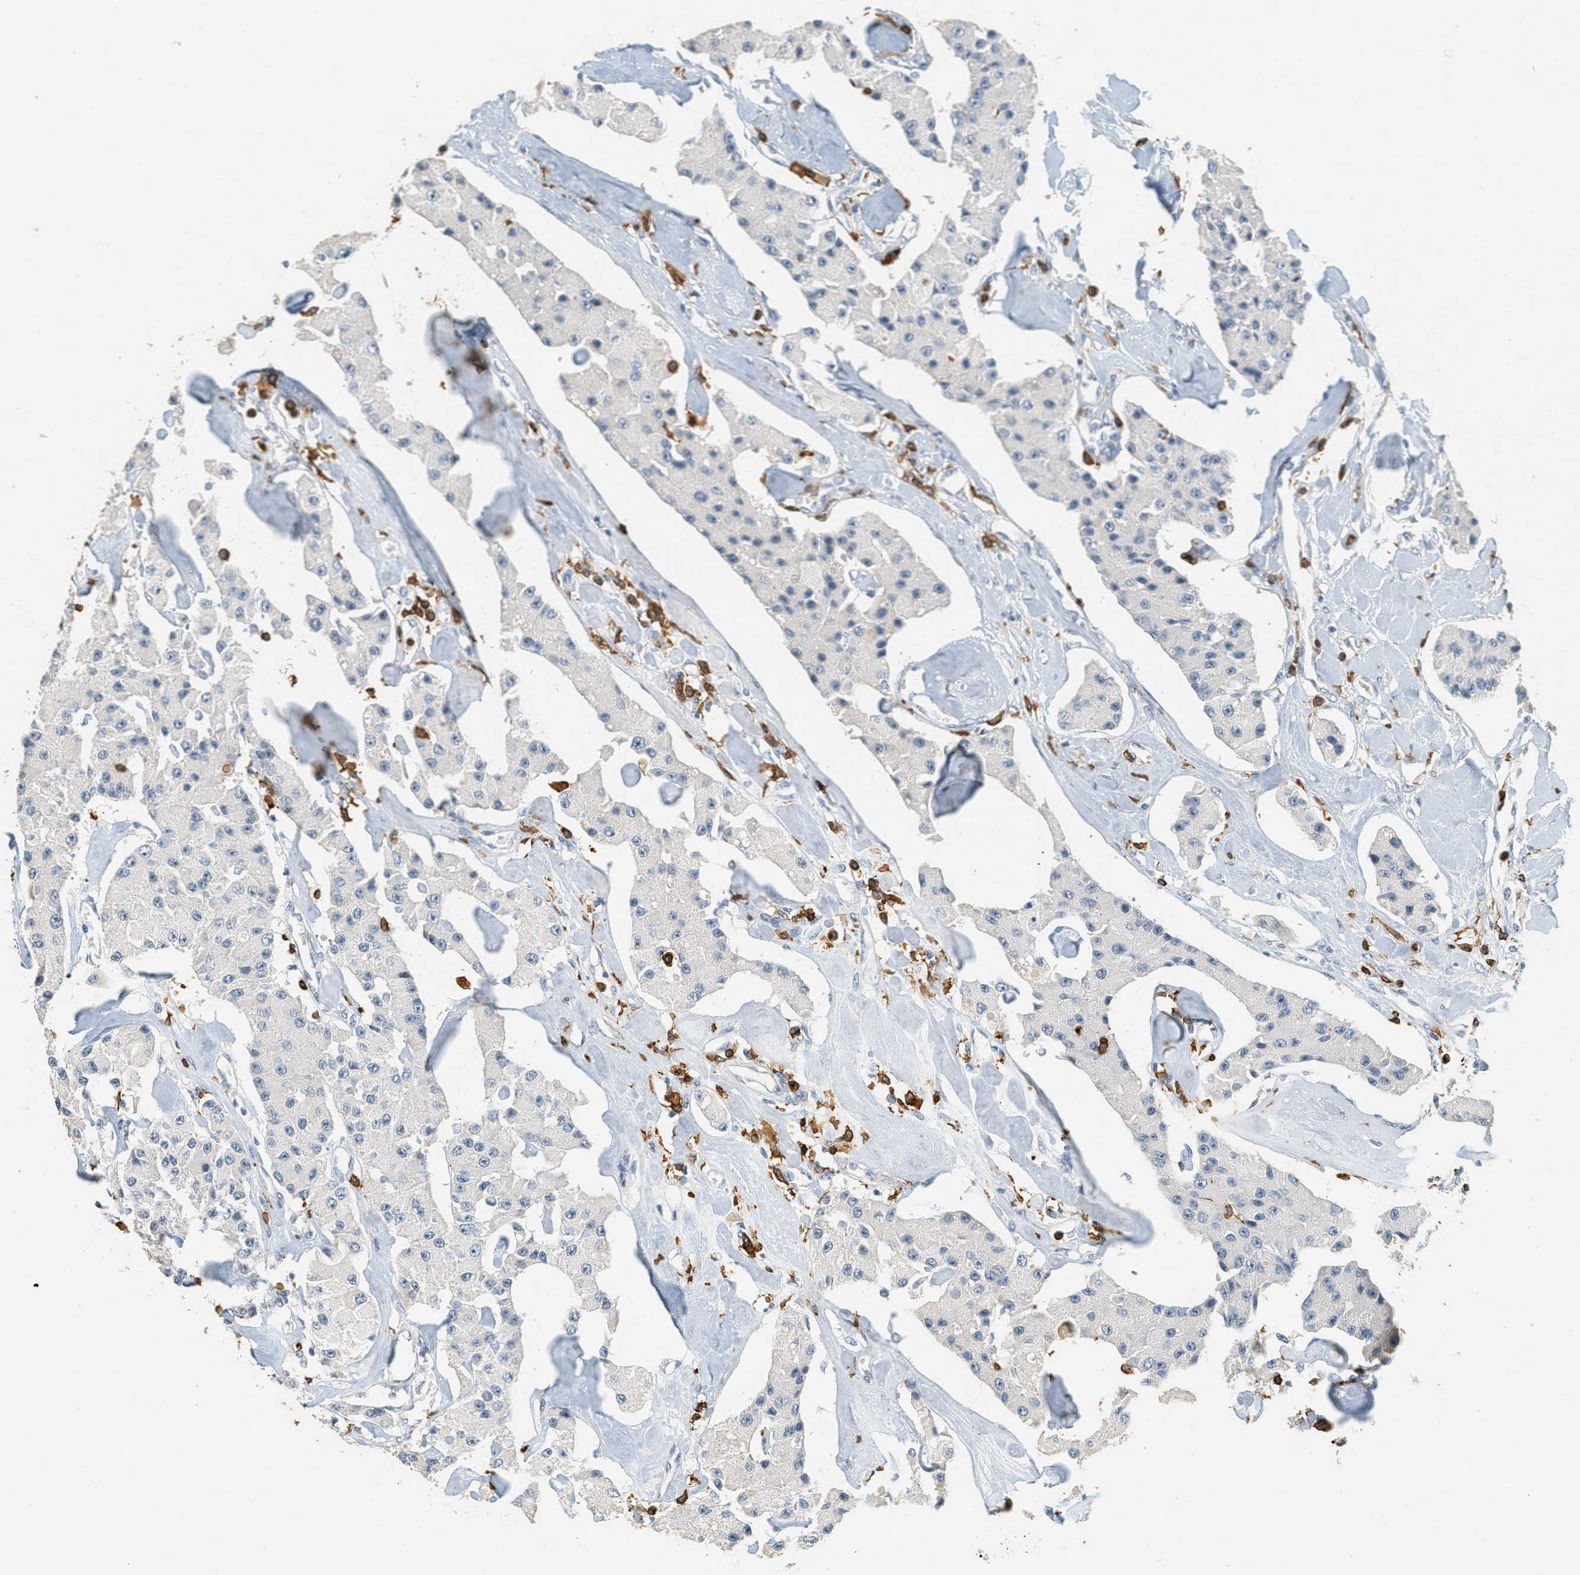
{"staining": {"intensity": "negative", "quantity": "none", "location": "none"}, "tissue": "carcinoid", "cell_type": "Tumor cells", "image_type": "cancer", "snomed": [{"axis": "morphology", "description": "Carcinoid, malignant, NOS"}, {"axis": "topography", "description": "Pancreas"}], "caption": "A high-resolution photomicrograph shows immunohistochemistry staining of carcinoid (malignant), which shows no significant positivity in tumor cells. (Brightfield microscopy of DAB (3,3'-diaminobenzidine) immunohistochemistry (IHC) at high magnification).", "gene": "LSP1", "patient": {"sex": "male", "age": 41}}